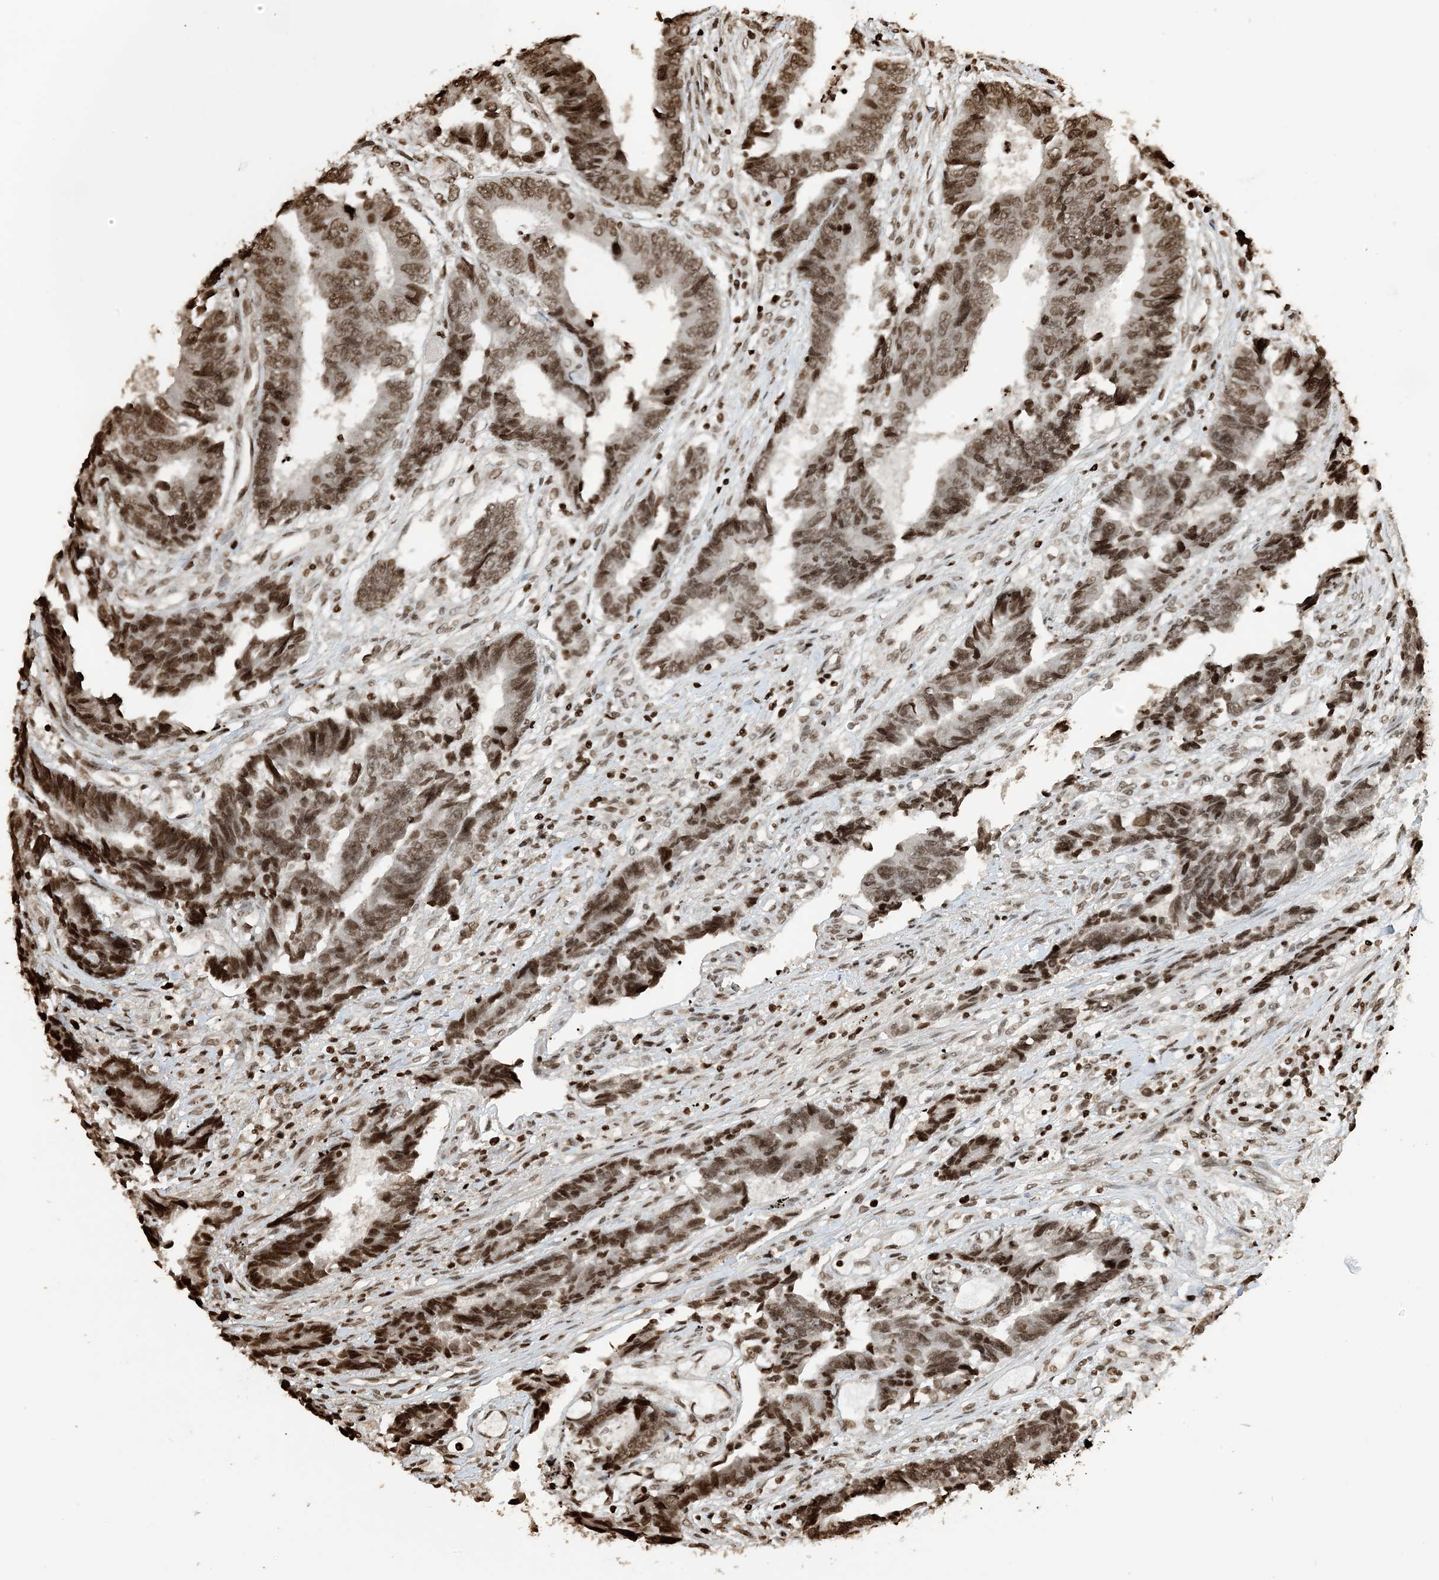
{"staining": {"intensity": "moderate", "quantity": ">75%", "location": "nuclear"}, "tissue": "colorectal cancer", "cell_type": "Tumor cells", "image_type": "cancer", "snomed": [{"axis": "morphology", "description": "Adenocarcinoma, NOS"}, {"axis": "topography", "description": "Rectum"}], "caption": "This is an image of immunohistochemistry (IHC) staining of colorectal adenocarcinoma, which shows moderate expression in the nuclear of tumor cells.", "gene": "H3-3B", "patient": {"sex": "male", "age": 84}}